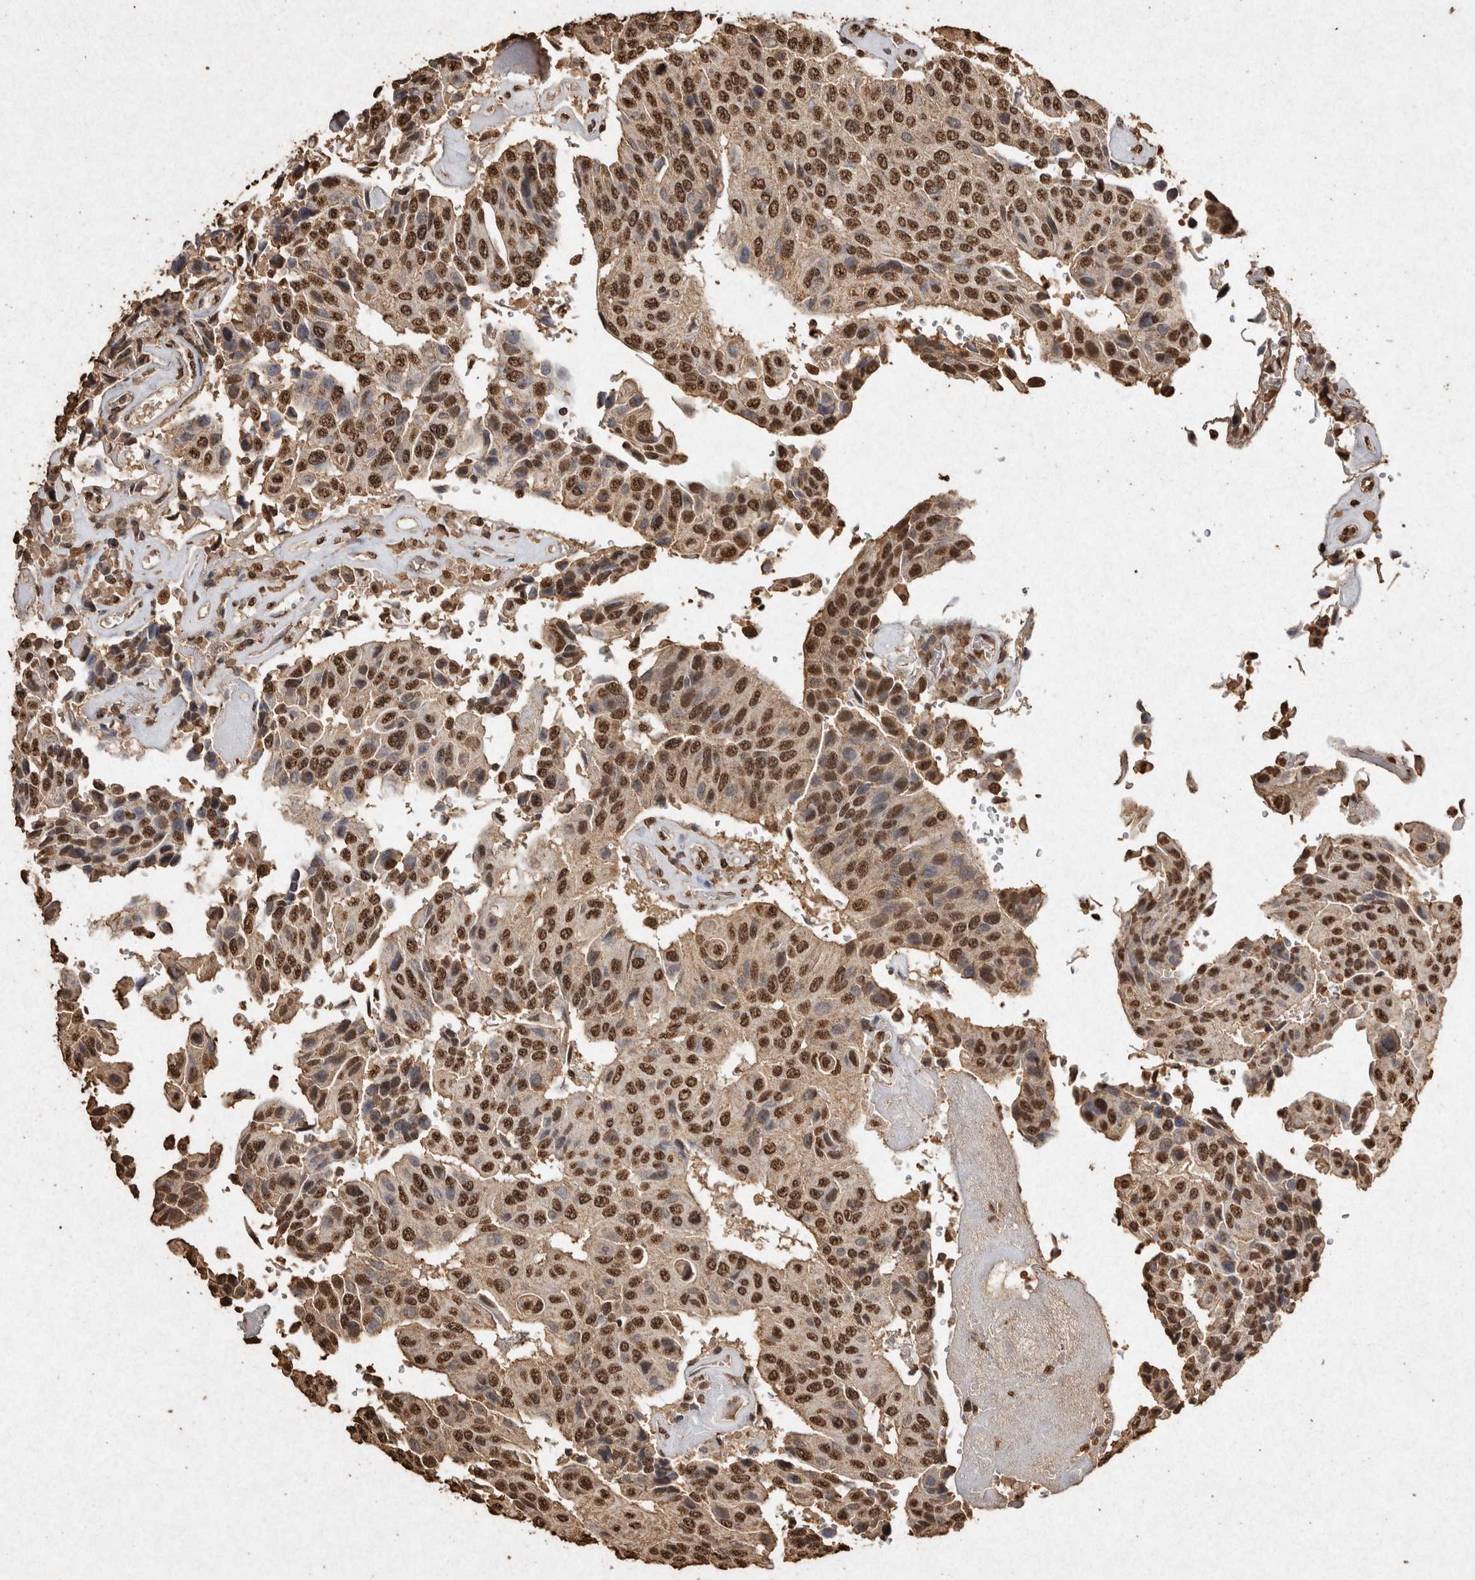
{"staining": {"intensity": "strong", "quantity": ">75%", "location": "nuclear"}, "tissue": "urothelial cancer", "cell_type": "Tumor cells", "image_type": "cancer", "snomed": [{"axis": "morphology", "description": "Urothelial carcinoma, High grade"}, {"axis": "topography", "description": "Urinary bladder"}], "caption": "Protein expression analysis of human urothelial cancer reveals strong nuclear expression in approximately >75% of tumor cells. (brown staining indicates protein expression, while blue staining denotes nuclei).", "gene": "FSTL3", "patient": {"sex": "male", "age": 66}}